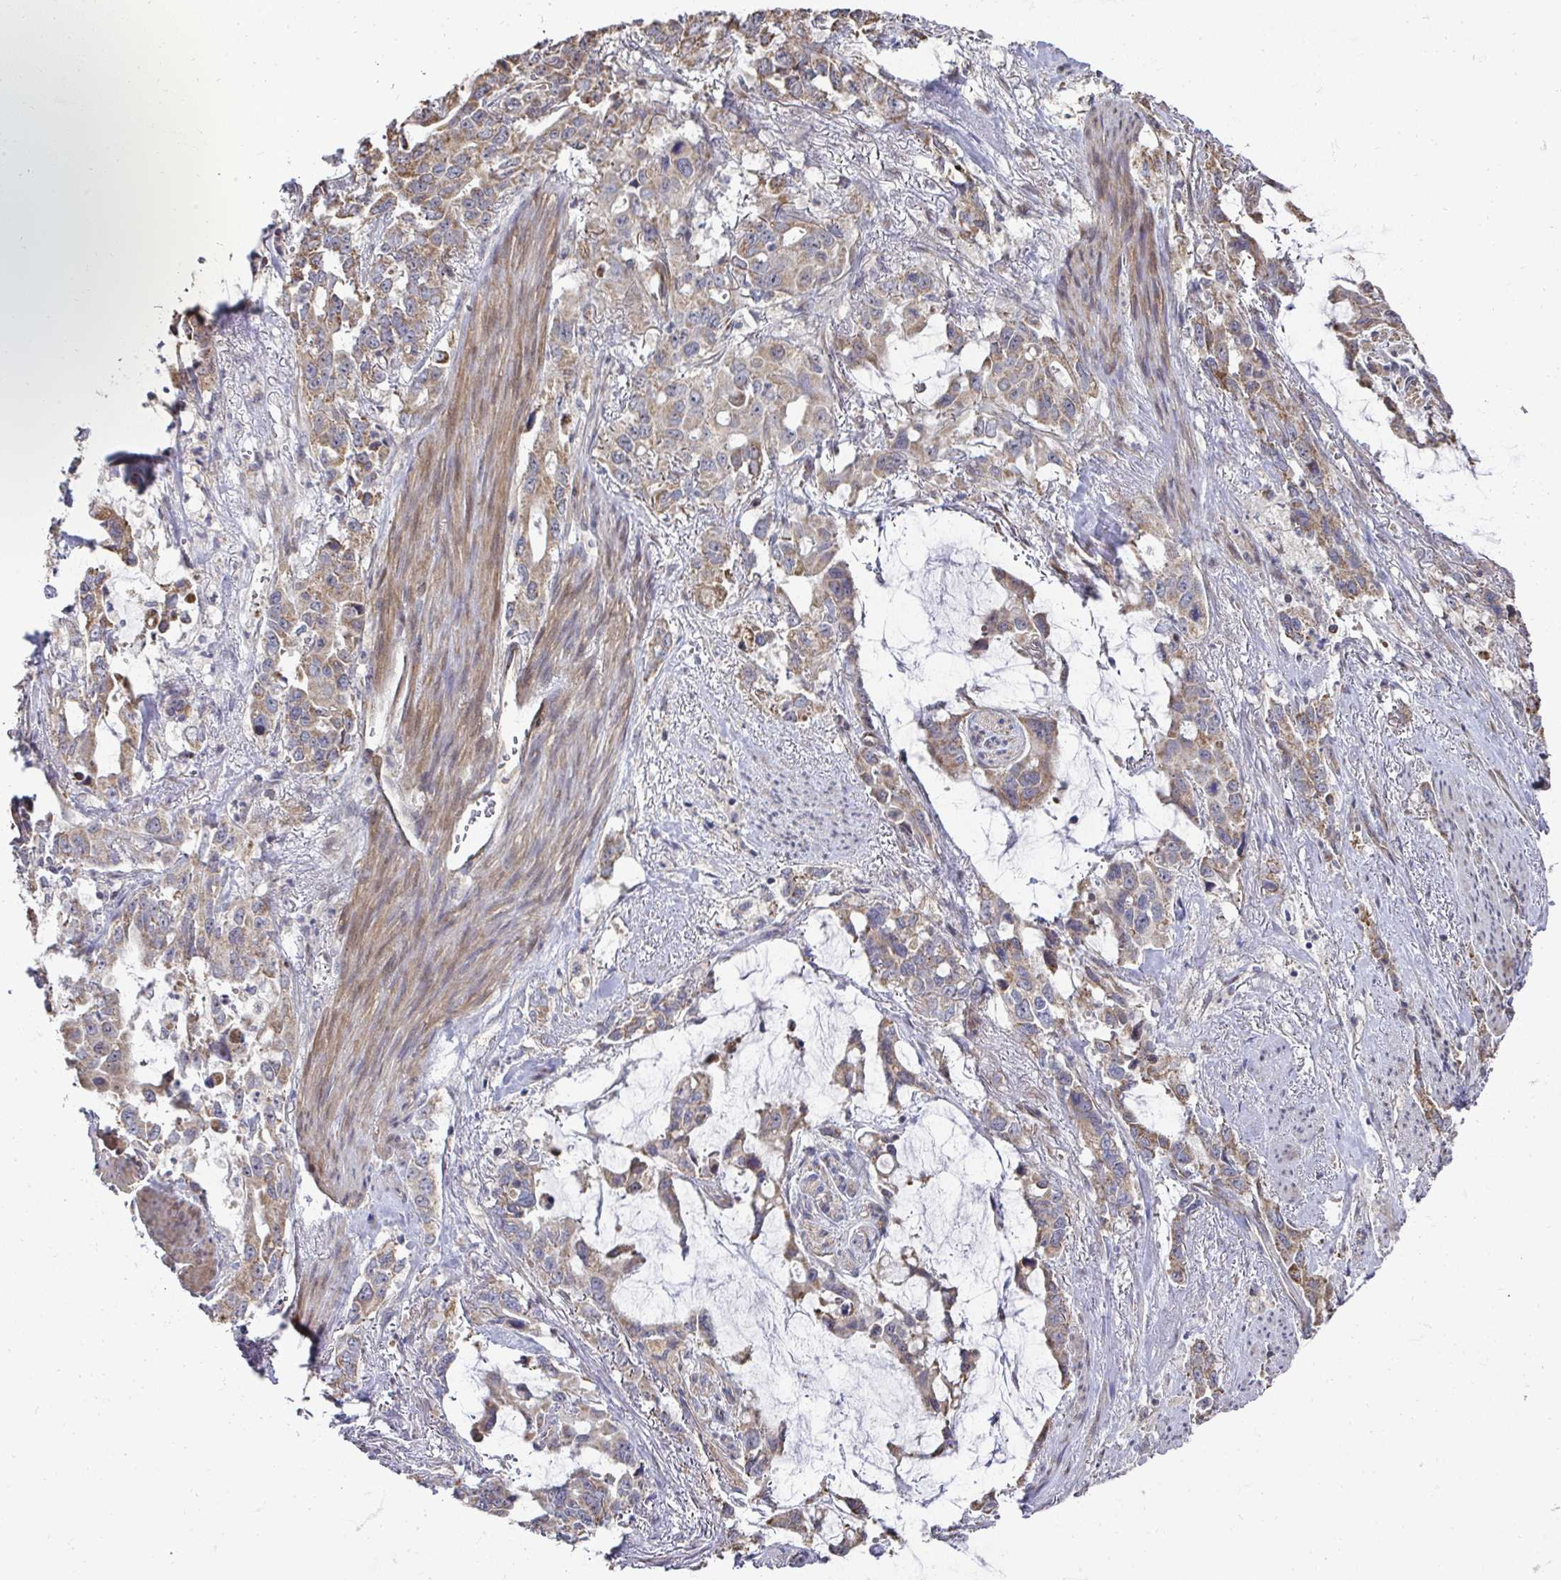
{"staining": {"intensity": "moderate", "quantity": "<25%", "location": "cytoplasmic/membranous"}, "tissue": "stomach cancer", "cell_type": "Tumor cells", "image_type": "cancer", "snomed": [{"axis": "morphology", "description": "Adenocarcinoma, NOS"}, {"axis": "topography", "description": "Stomach, upper"}], "caption": "An immunohistochemistry histopathology image of neoplastic tissue is shown. Protein staining in brown labels moderate cytoplasmic/membranous positivity in stomach adenocarcinoma within tumor cells.", "gene": "AGTPBP1", "patient": {"sex": "male", "age": 85}}